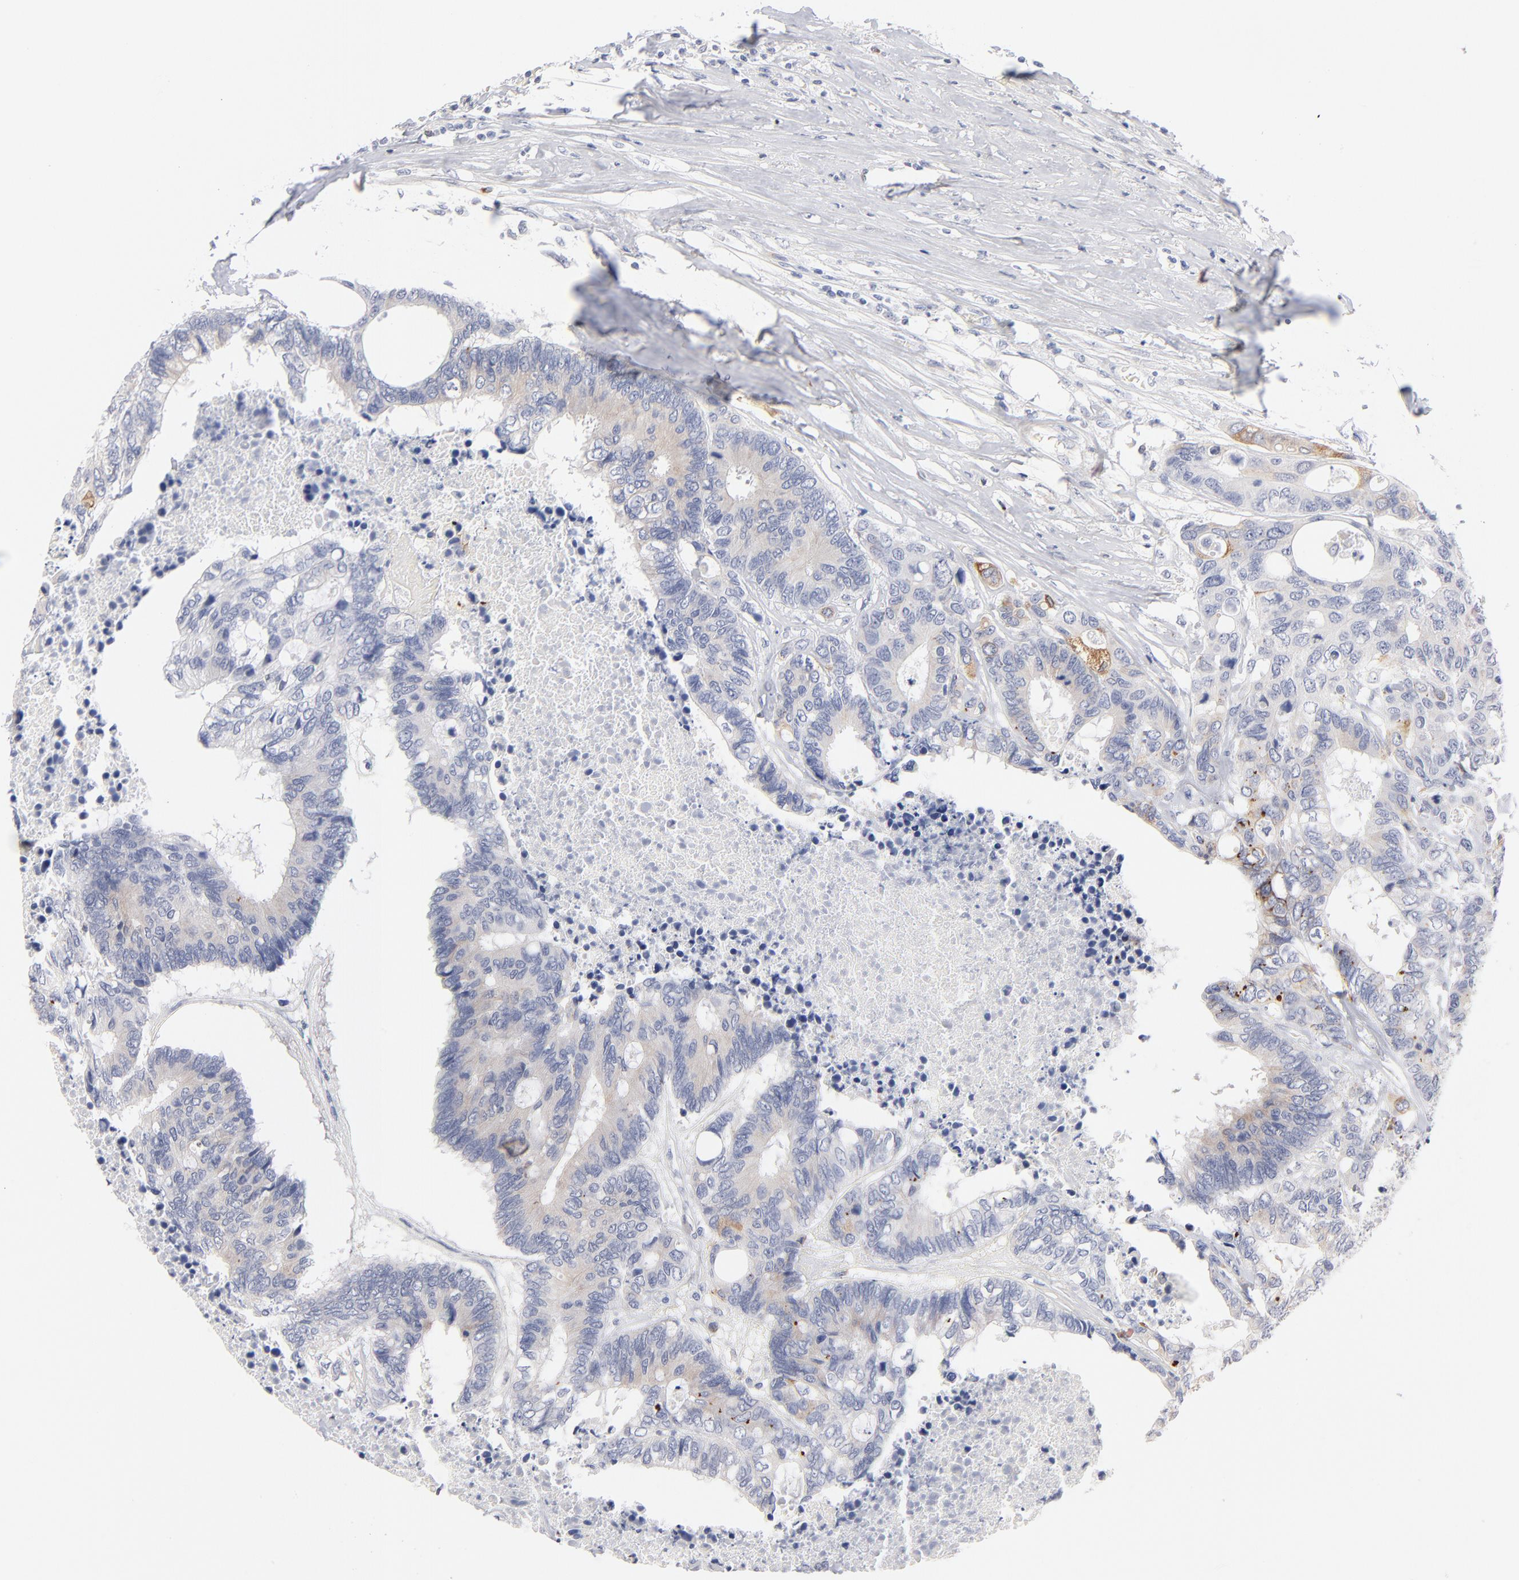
{"staining": {"intensity": "negative", "quantity": "none", "location": "none"}, "tissue": "colorectal cancer", "cell_type": "Tumor cells", "image_type": "cancer", "snomed": [{"axis": "morphology", "description": "Adenocarcinoma, NOS"}, {"axis": "topography", "description": "Rectum"}], "caption": "Tumor cells show no significant protein positivity in colorectal cancer.", "gene": "MID1", "patient": {"sex": "male", "age": 55}}